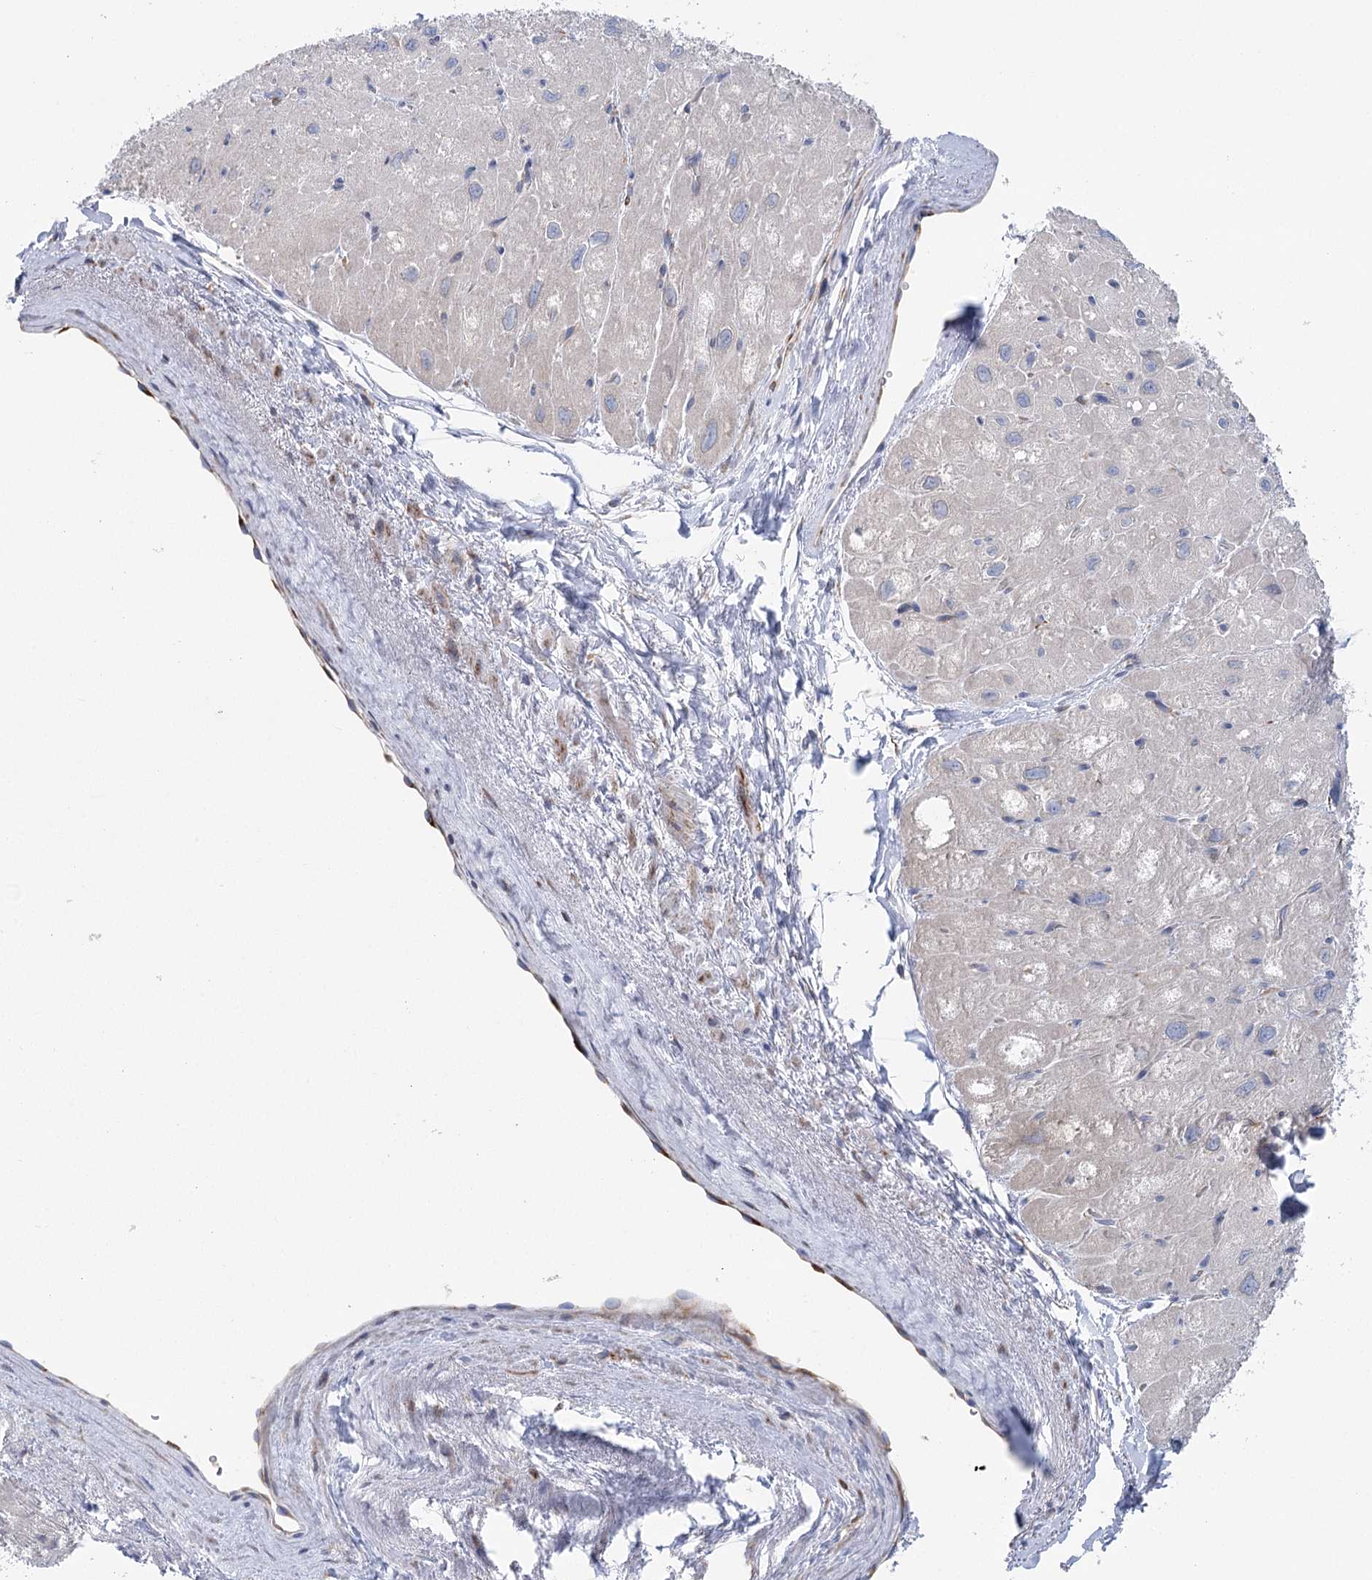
{"staining": {"intensity": "negative", "quantity": "none", "location": "none"}, "tissue": "heart muscle", "cell_type": "Cardiomyocytes", "image_type": "normal", "snomed": [{"axis": "morphology", "description": "Normal tissue, NOS"}, {"axis": "topography", "description": "Heart"}], "caption": "High magnification brightfield microscopy of unremarkable heart muscle stained with DAB (brown) and counterstained with hematoxylin (blue): cardiomyocytes show no significant staining.", "gene": "METTL24", "patient": {"sex": "male", "age": 50}}